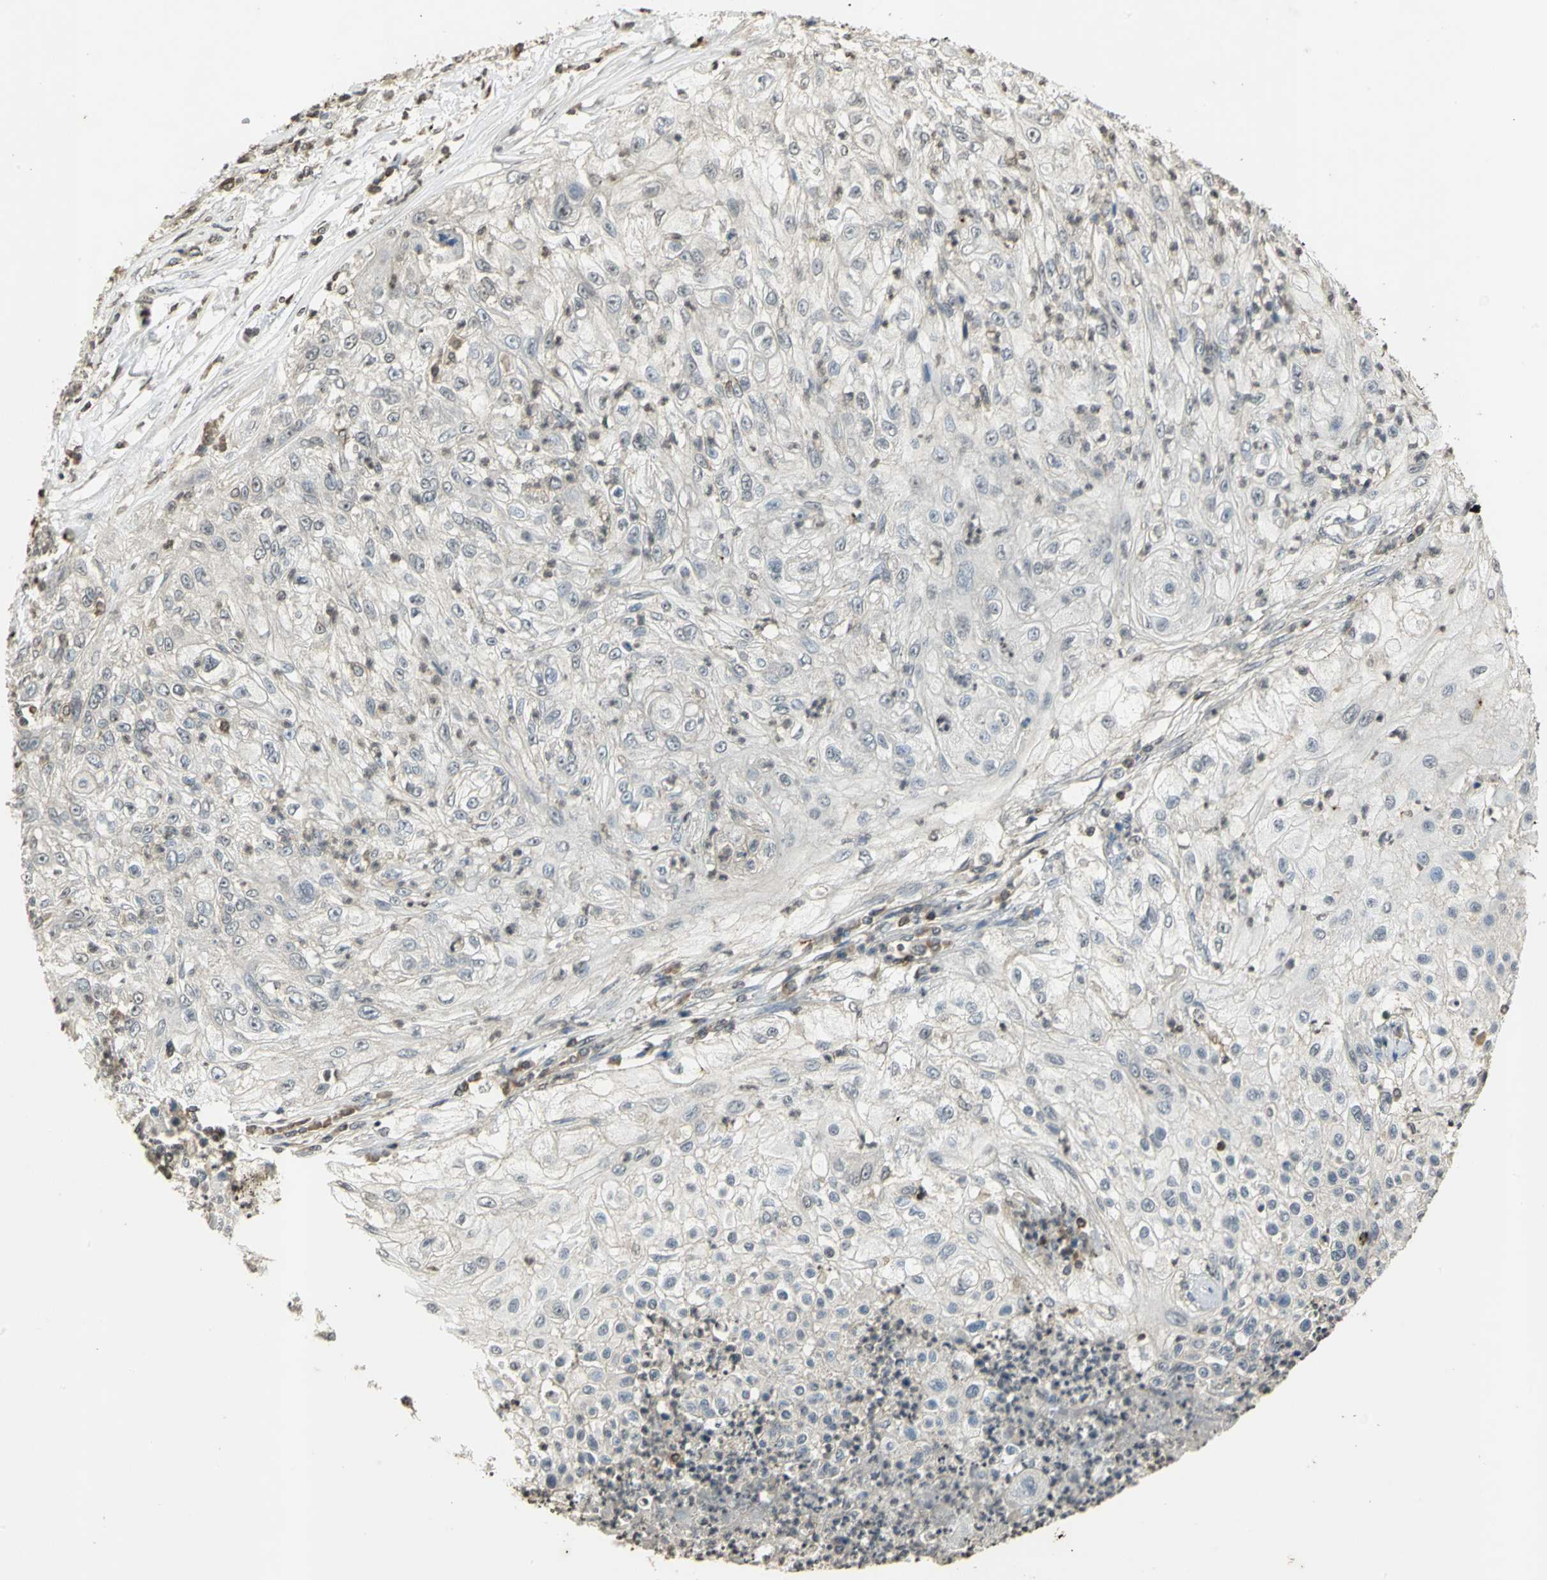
{"staining": {"intensity": "negative", "quantity": "none", "location": "none"}, "tissue": "lung cancer", "cell_type": "Tumor cells", "image_type": "cancer", "snomed": [{"axis": "morphology", "description": "Inflammation, NOS"}, {"axis": "morphology", "description": "Squamous cell carcinoma, NOS"}, {"axis": "topography", "description": "Lymph node"}, {"axis": "topography", "description": "Soft tissue"}, {"axis": "topography", "description": "Lung"}], "caption": "Immunohistochemical staining of human lung squamous cell carcinoma displays no significant expression in tumor cells. (DAB immunohistochemistry (IHC) visualized using brightfield microscopy, high magnification).", "gene": "IL16", "patient": {"sex": "male", "age": 66}}